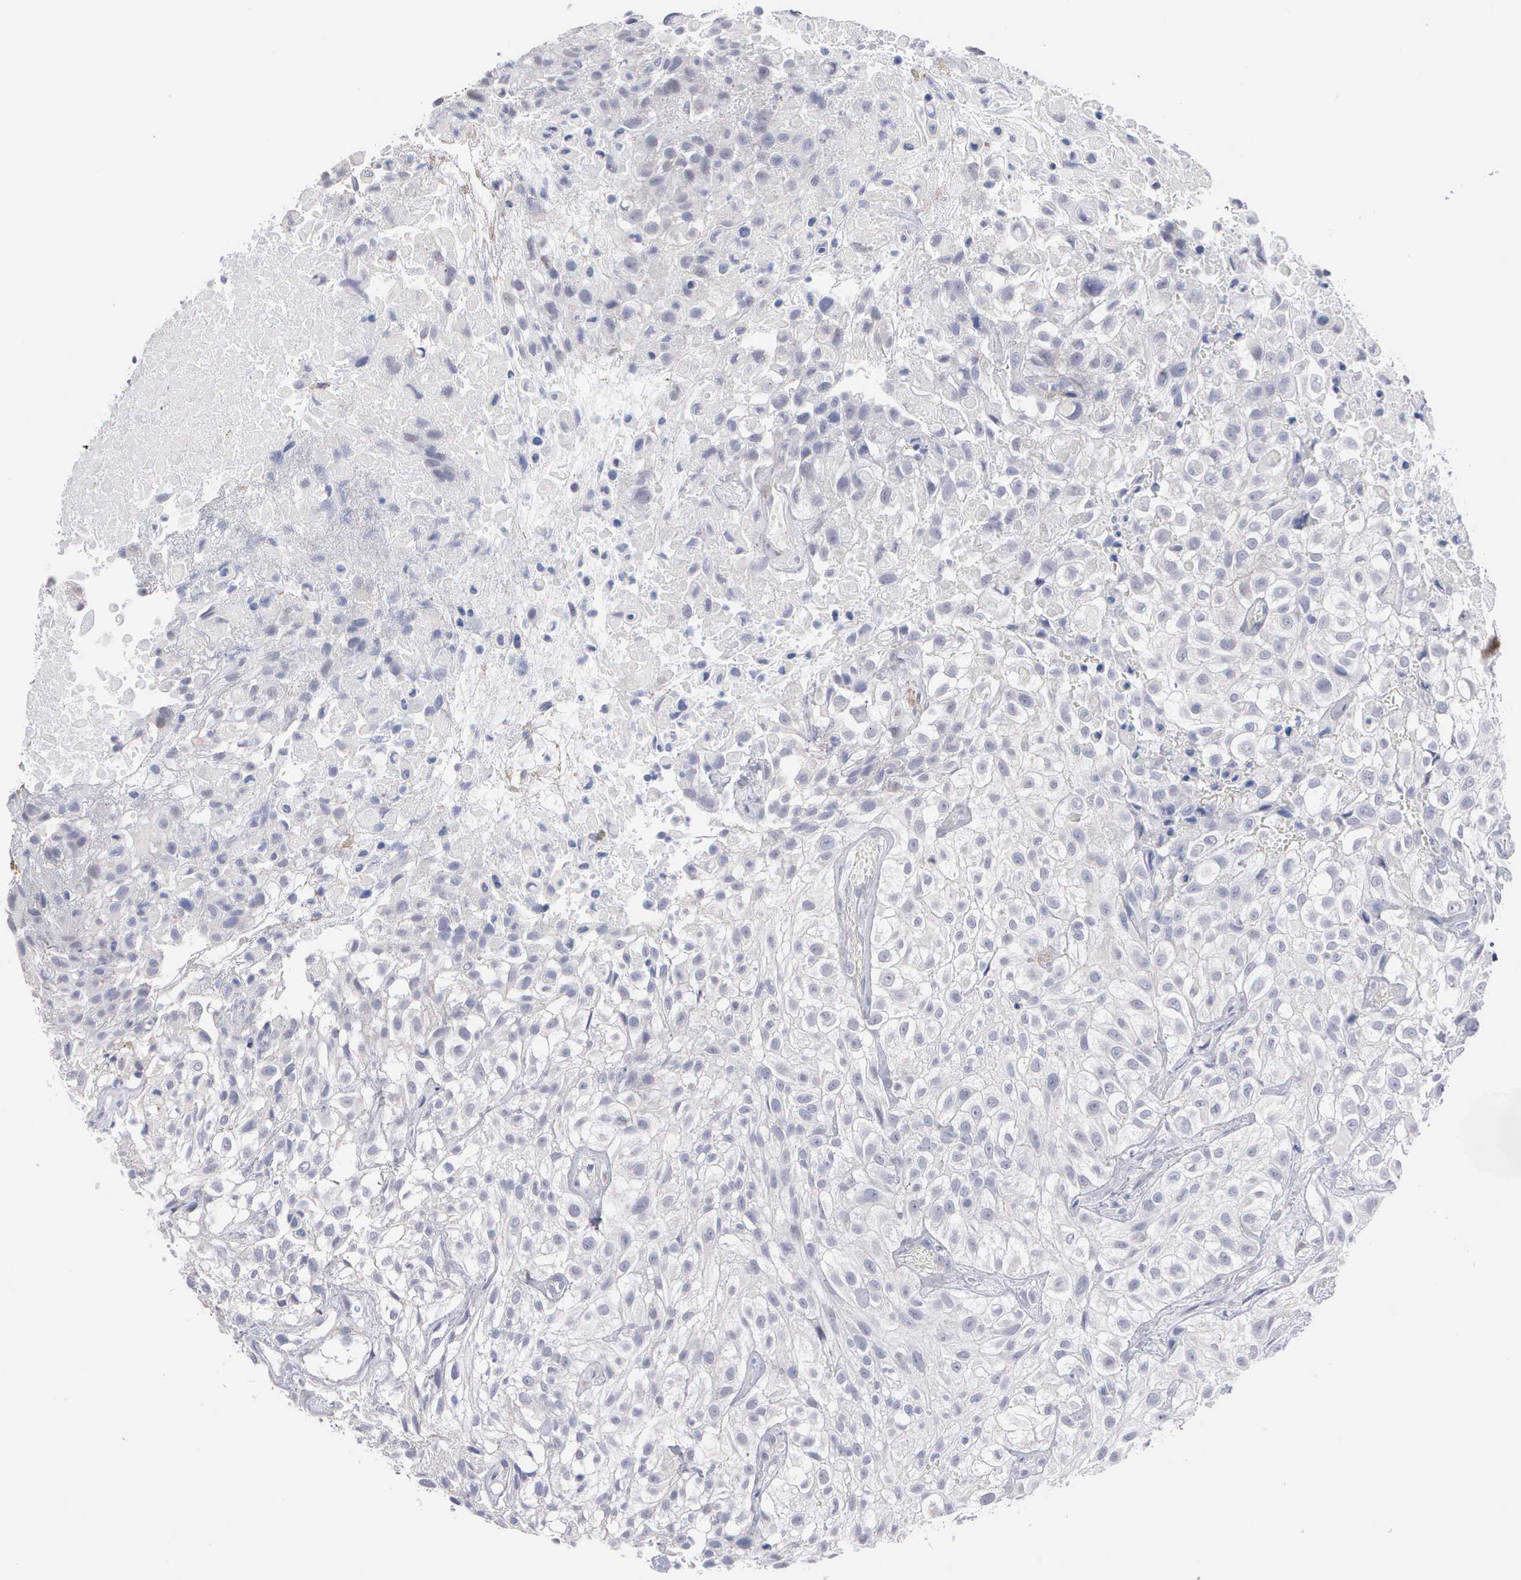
{"staining": {"intensity": "negative", "quantity": "none", "location": "none"}, "tissue": "urothelial cancer", "cell_type": "Tumor cells", "image_type": "cancer", "snomed": [{"axis": "morphology", "description": "Urothelial carcinoma, High grade"}, {"axis": "topography", "description": "Urinary bladder"}], "caption": "Immunohistochemistry image of neoplastic tissue: urothelial carcinoma (high-grade) stained with DAB (3,3'-diaminobenzidine) displays no significant protein positivity in tumor cells. Nuclei are stained in blue.", "gene": "ELFN2", "patient": {"sex": "male", "age": 56}}